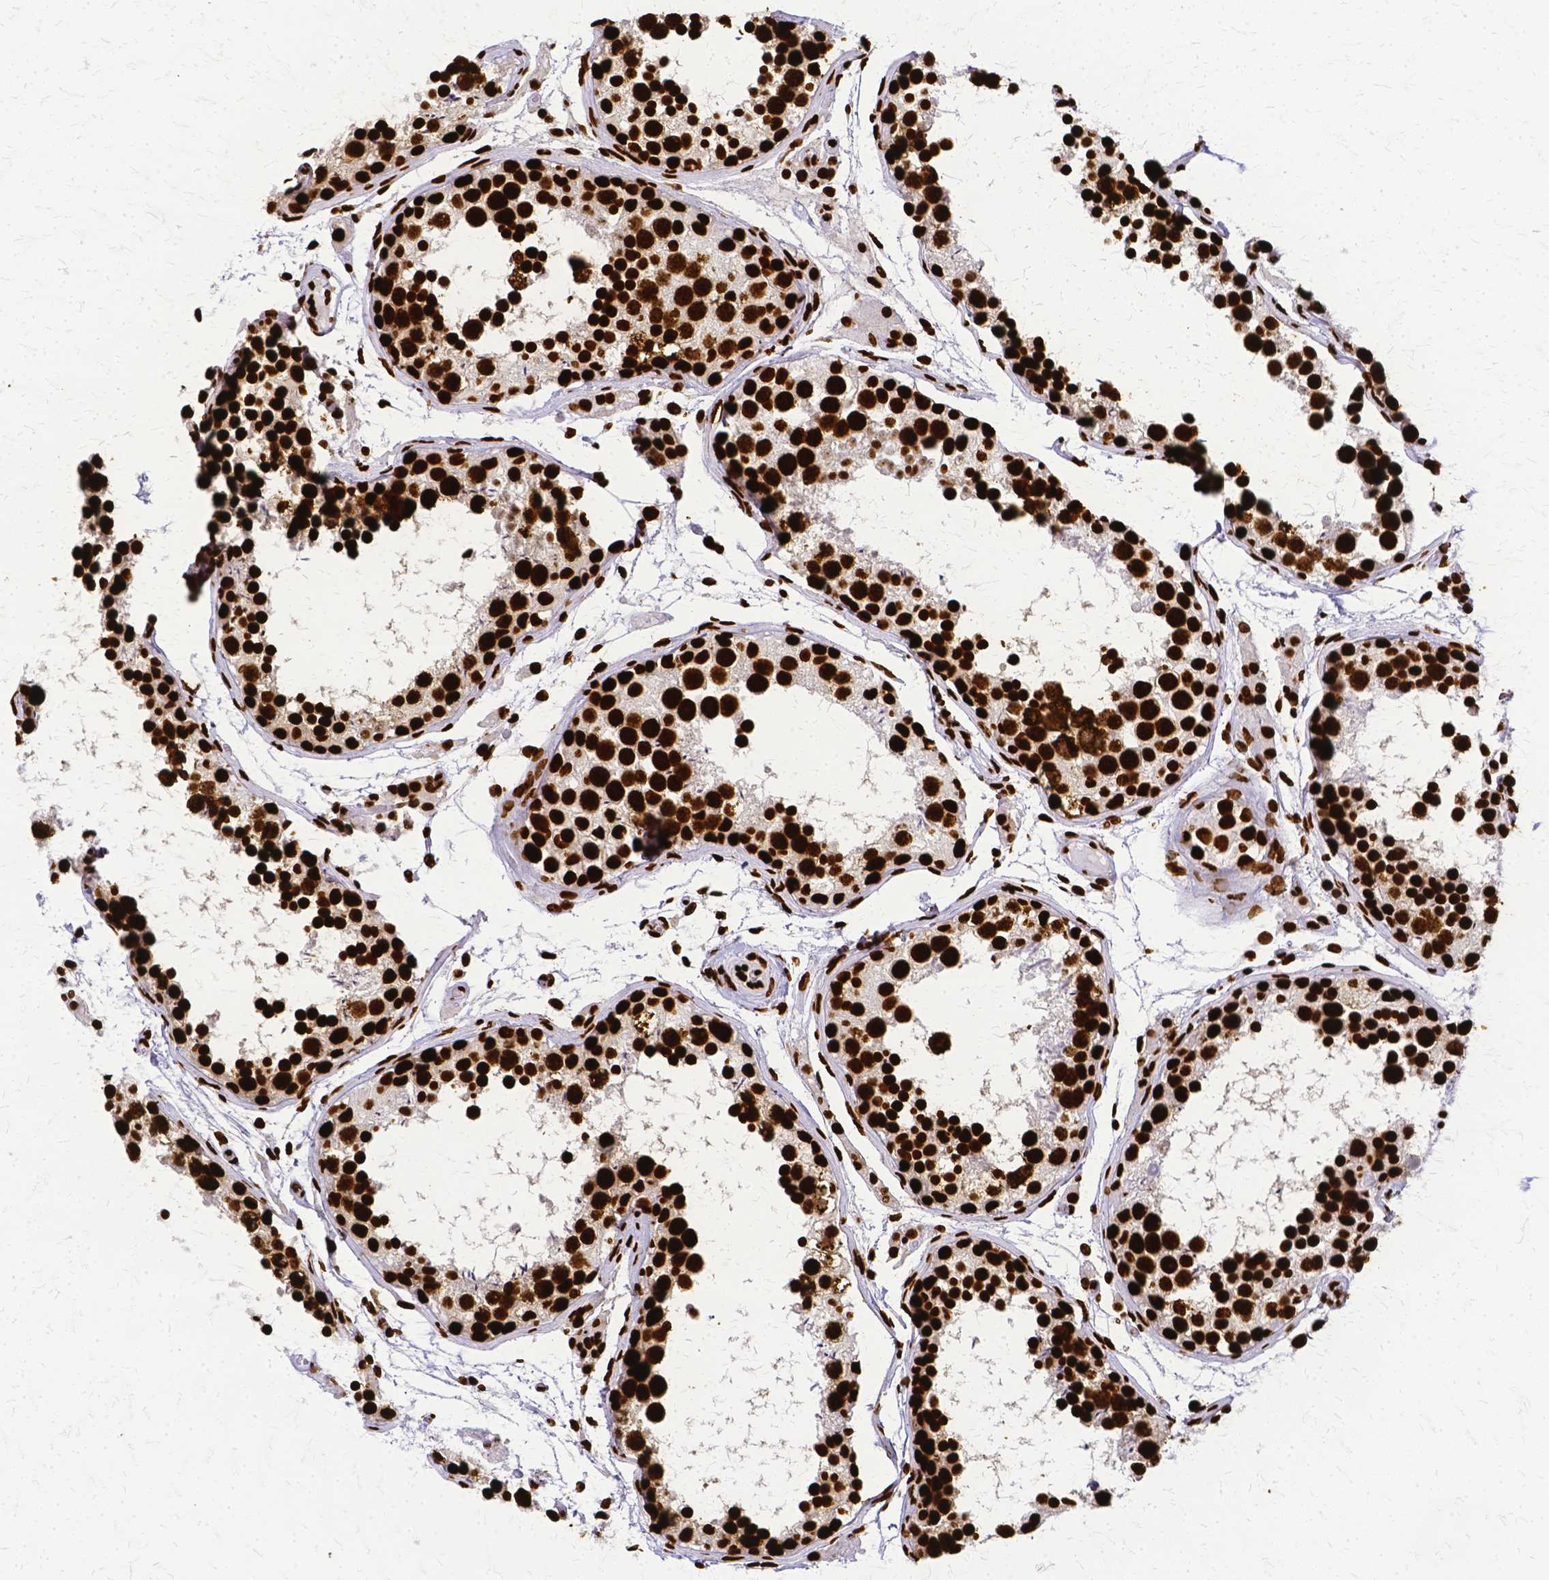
{"staining": {"intensity": "strong", "quantity": ">75%", "location": "nuclear"}, "tissue": "testis", "cell_type": "Cells in seminiferous ducts", "image_type": "normal", "snomed": [{"axis": "morphology", "description": "Normal tissue, NOS"}, {"axis": "topography", "description": "Testis"}], "caption": "A photomicrograph of testis stained for a protein exhibits strong nuclear brown staining in cells in seminiferous ducts.", "gene": "SFPQ", "patient": {"sex": "male", "age": 29}}